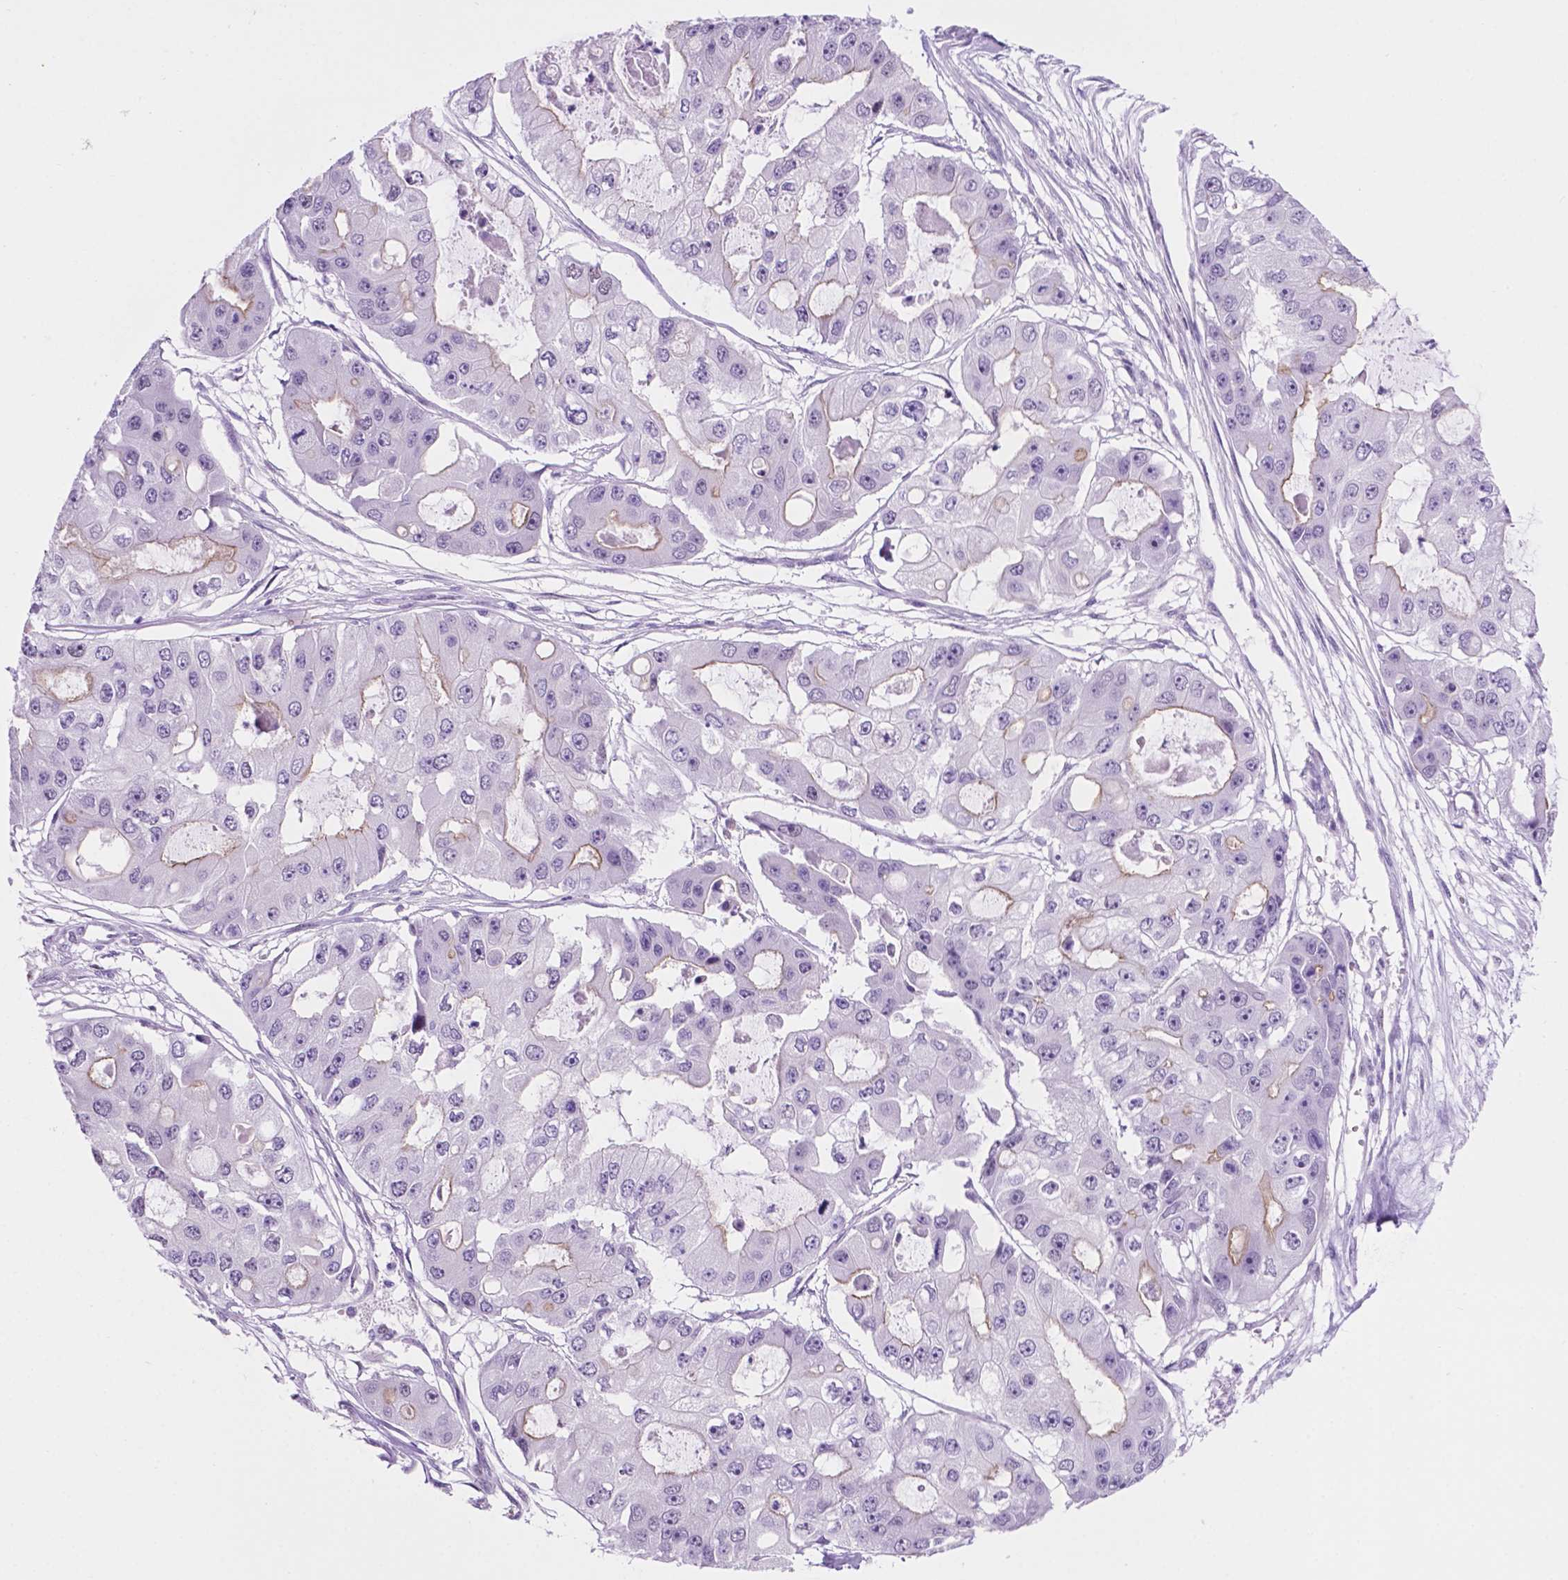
{"staining": {"intensity": "negative", "quantity": "none", "location": "none"}, "tissue": "ovarian cancer", "cell_type": "Tumor cells", "image_type": "cancer", "snomed": [{"axis": "morphology", "description": "Cystadenocarcinoma, serous, NOS"}, {"axis": "topography", "description": "Ovary"}], "caption": "A high-resolution photomicrograph shows IHC staining of serous cystadenocarcinoma (ovarian), which displays no significant expression in tumor cells. (Stains: DAB (3,3'-diaminobenzidine) immunohistochemistry with hematoxylin counter stain, Microscopy: brightfield microscopy at high magnification).", "gene": "ACY3", "patient": {"sex": "female", "age": 56}}